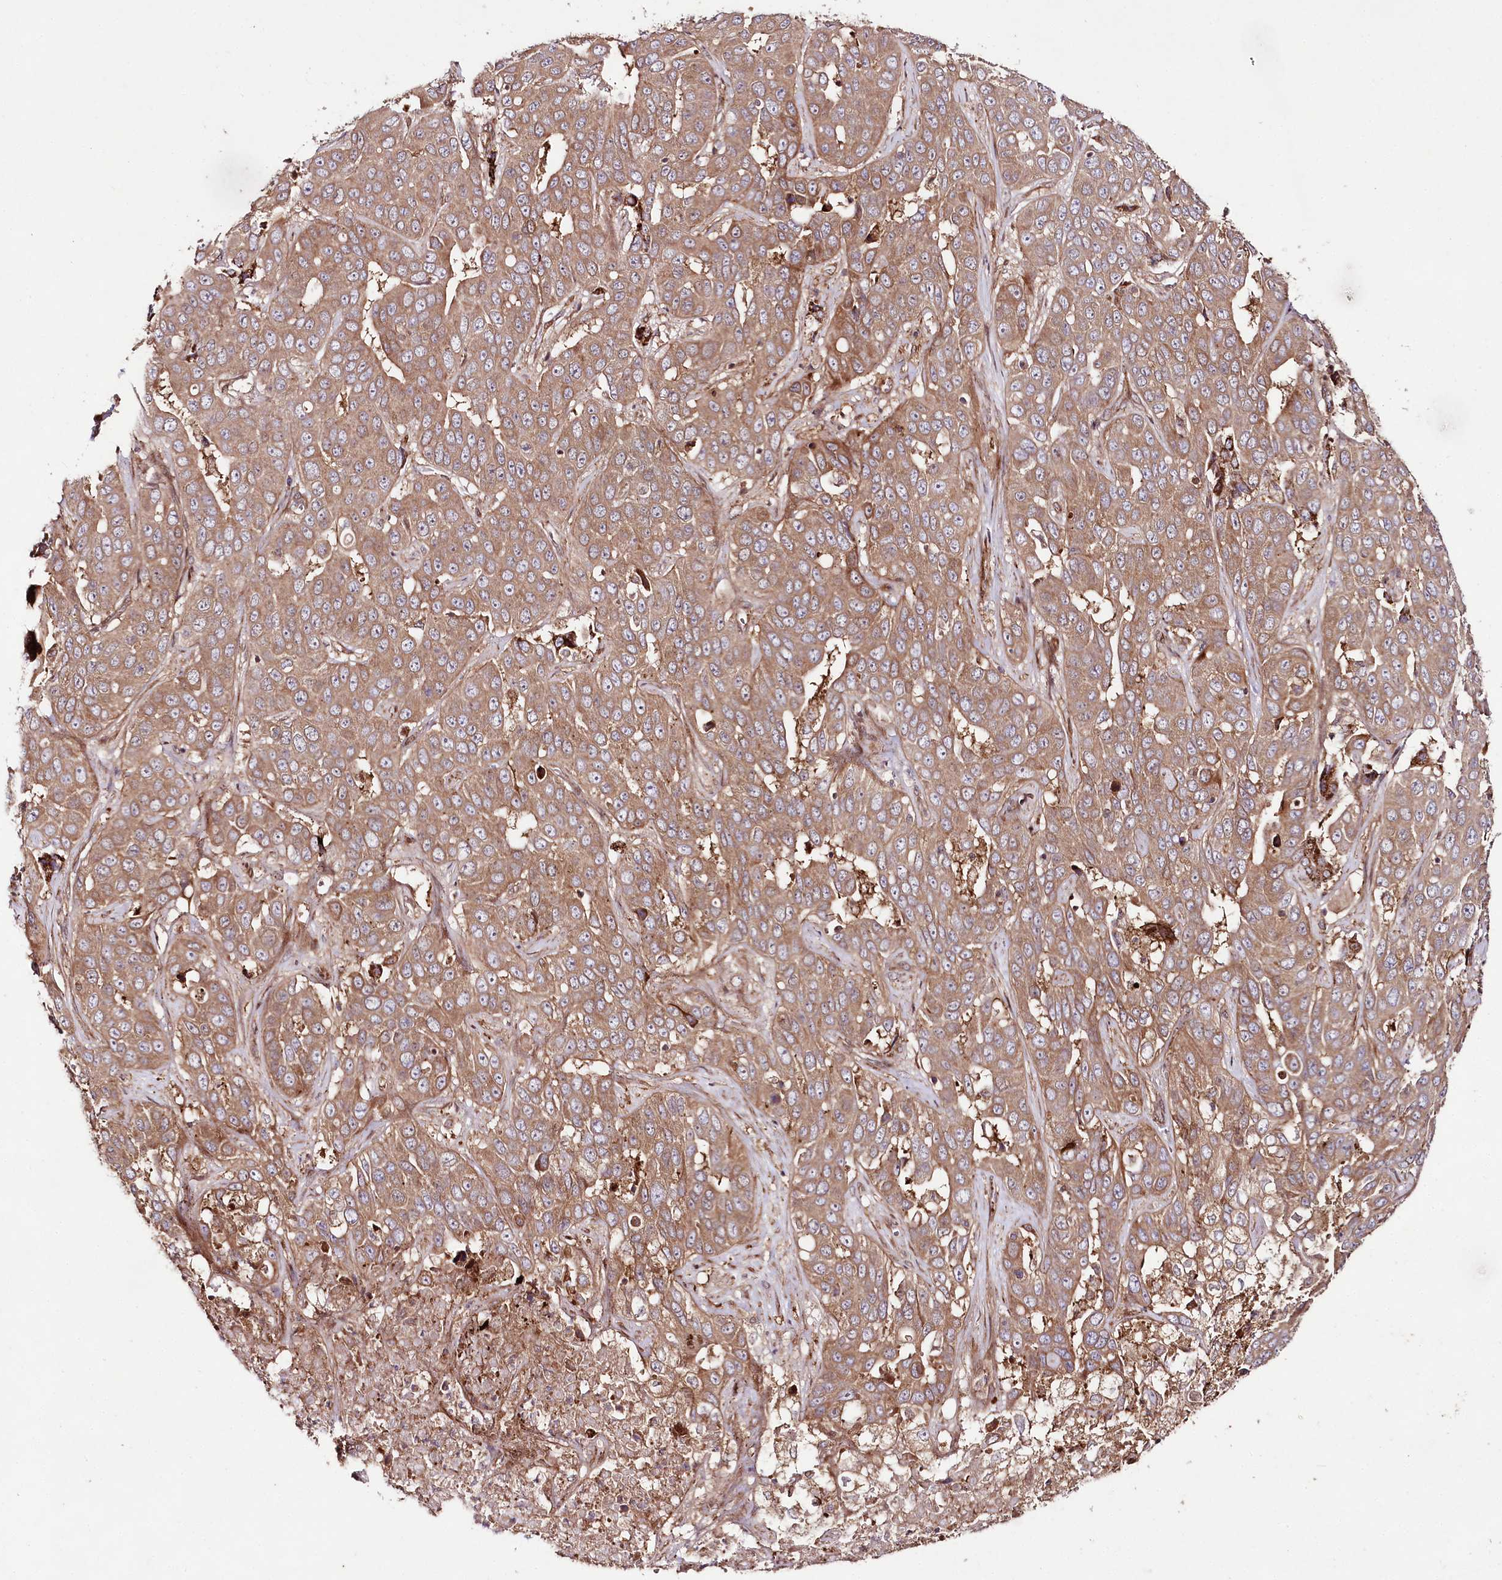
{"staining": {"intensity": "moderate", "quantity": ">75%", "location": "cytoplasmic/membranous"}, "tissue": "liver cancer", "cell_type": "Tumor cells", "image_type": "cancer", "snomed": [{"axis": "morphology", "description": "Cholangiocarcinoma"}, {"axis": "topography", "description": "Liver"}], "caption": "Liver cancer (cholangiocarcinoma) stained for a protein (brown) displays moderate cytoplasmic/membranous positive positivity in approximately >75% of tumor cells.", "gene": "PHLDB1", "patient": {"sex": "female", "age": 52}}